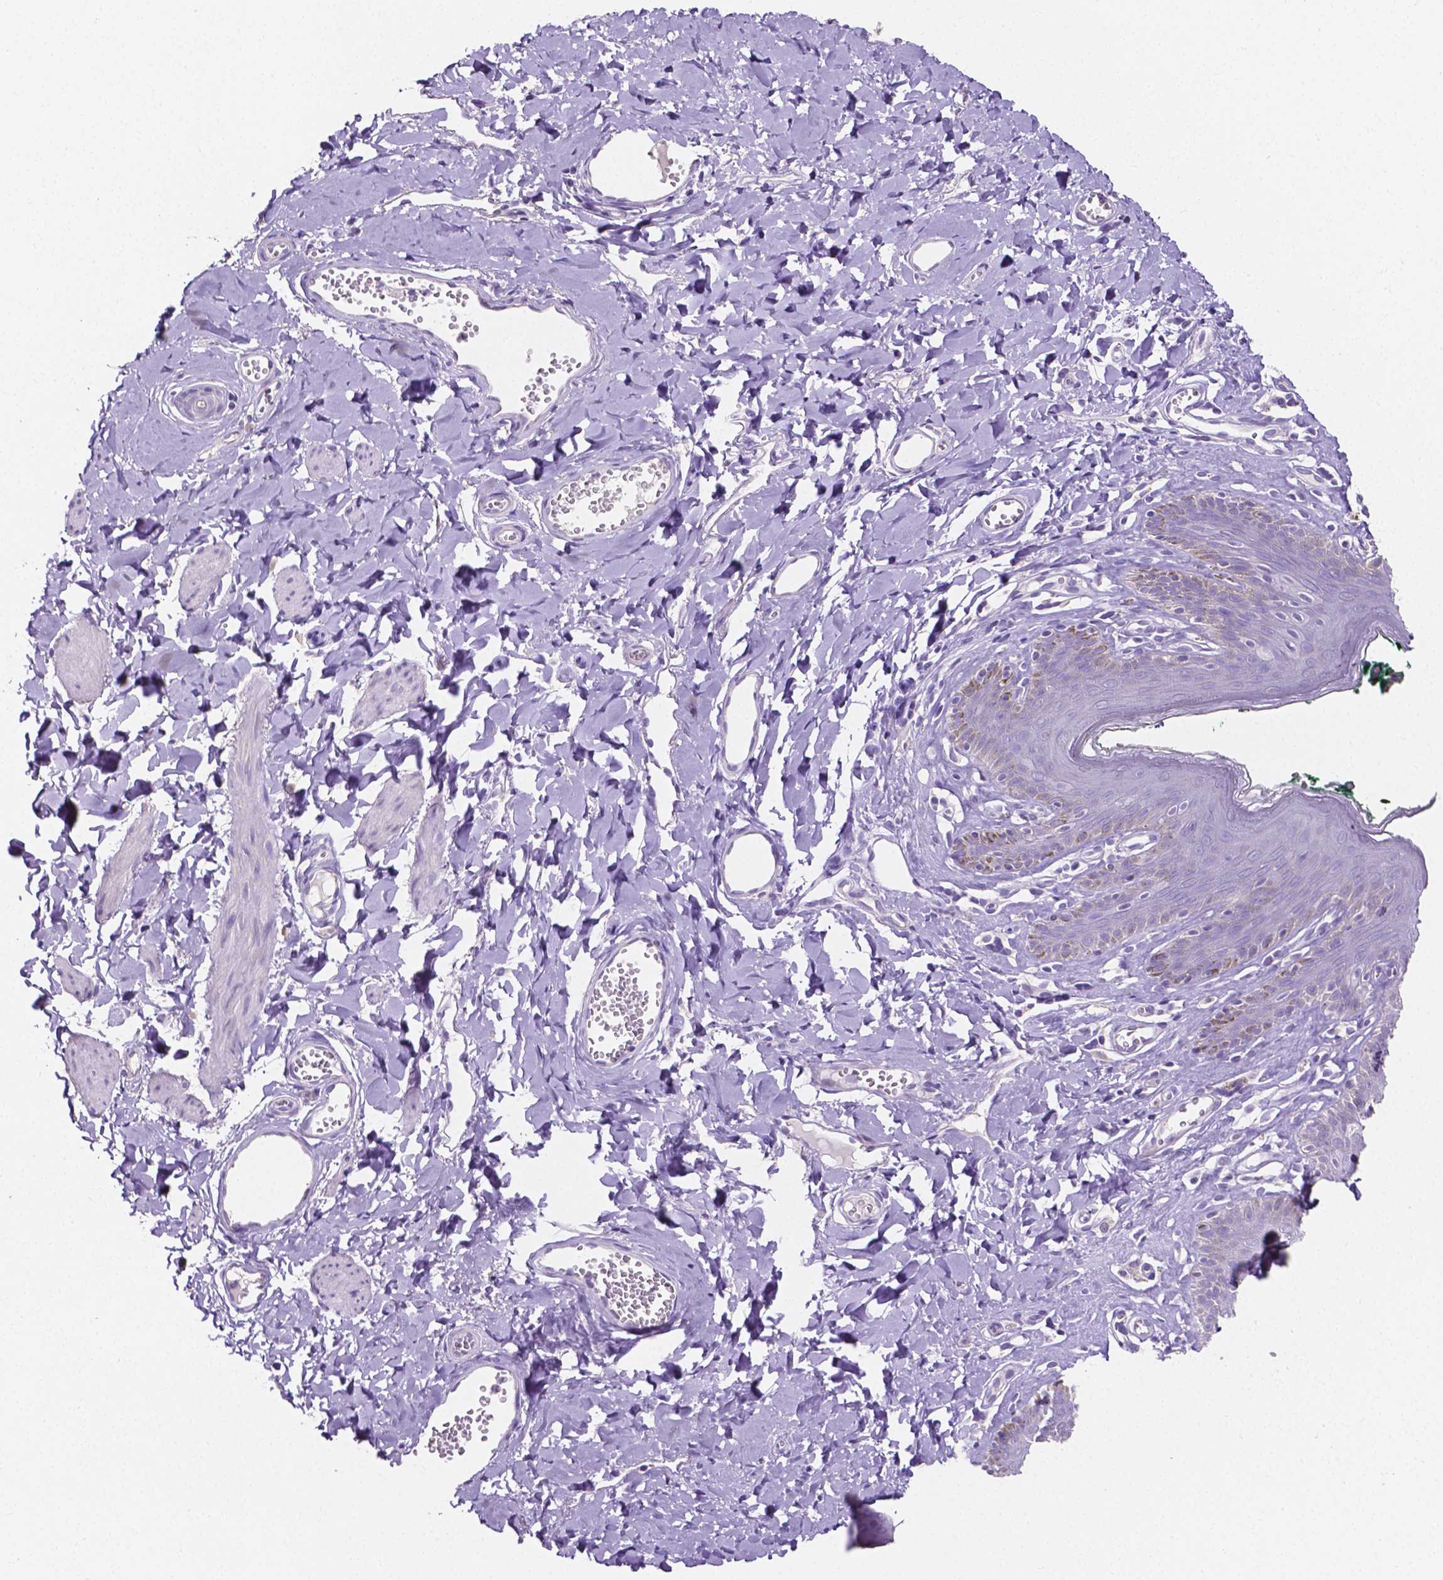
{"staining": {"intensity": "negative", "quantity": "none", "location": "none"}, "tissue": "skin", "cell_type": "Epidermal cells", "image_type": "normal", "snomed": [{"axis": "morphology", "description": "Normal tissue, NOS"}, {"axis": "topography", "description": "Vulva"}, {"axis": "topography", "description": "Peripheral nerve tissue"}], "caption": "DAB (3,3'-diaminobenzidine) immunohistochemical staining of benign skin reveals no significant expression in epidermal cells. (DAB (3,3'-diaminobenzidine) immunohistochemistry (IHC) with hematoxylin counter stain).", "gene": "SLC22A2", "patient": {"sex": "female", "age": 66}}